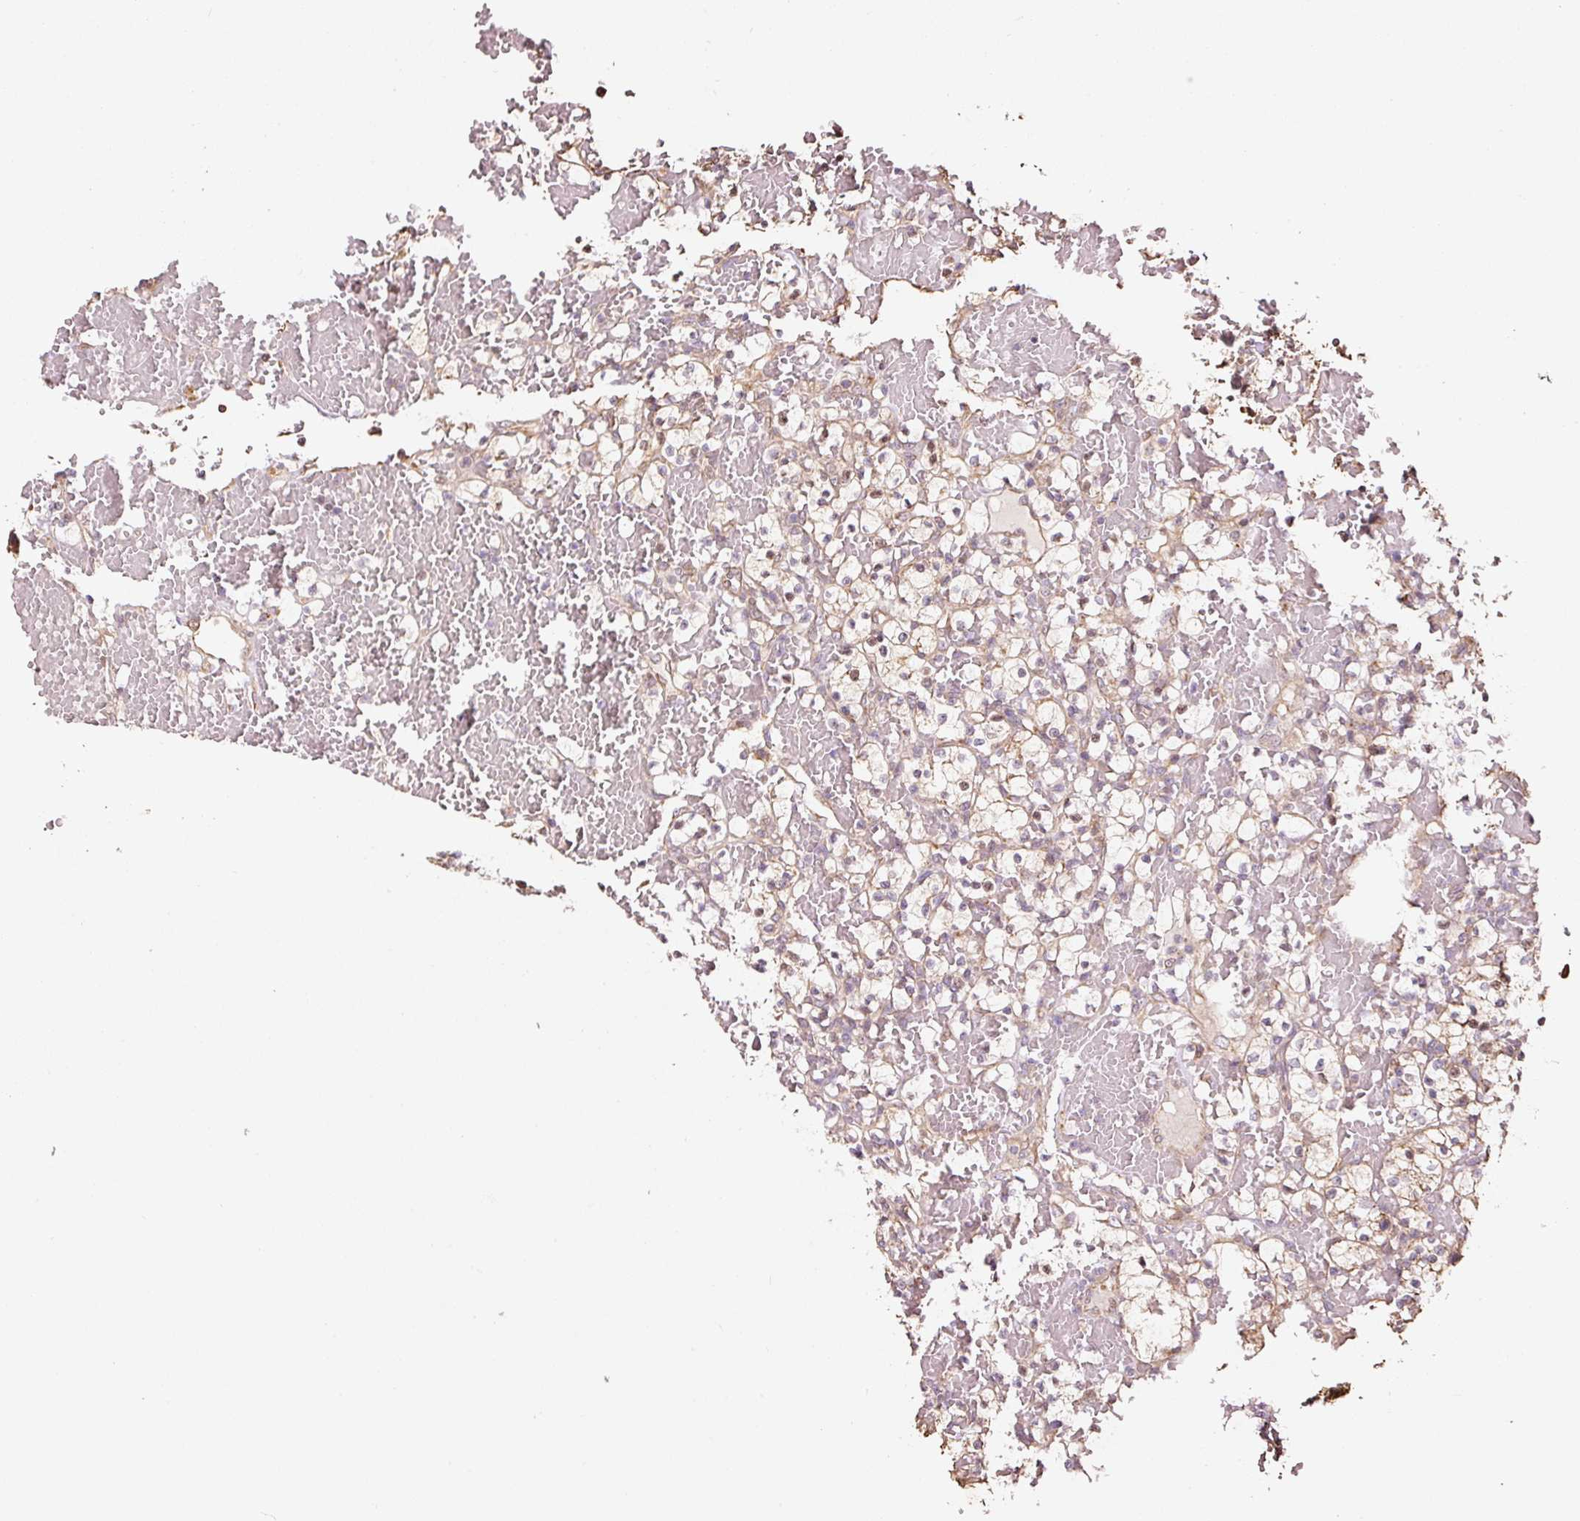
{"staining": {"intensity": "weak", "quantity": "<25%", "location": "cytoplasmic/membranous"}, "tissue": "renal cancer", "cell_type": "Tumor cells", "image_type": "cancer", "snomed": [{"axis": "morphology", "description": "Adenocarcinoma, NOS"}, {"axis": "topography", "description": "Kidney"}], "caption": "Histopathology image shows no significant protein staining in tumor cells of adenocarcinoma (renal).", "gene": "ETF1", "patient": {"sex": "female", "age": 60}}